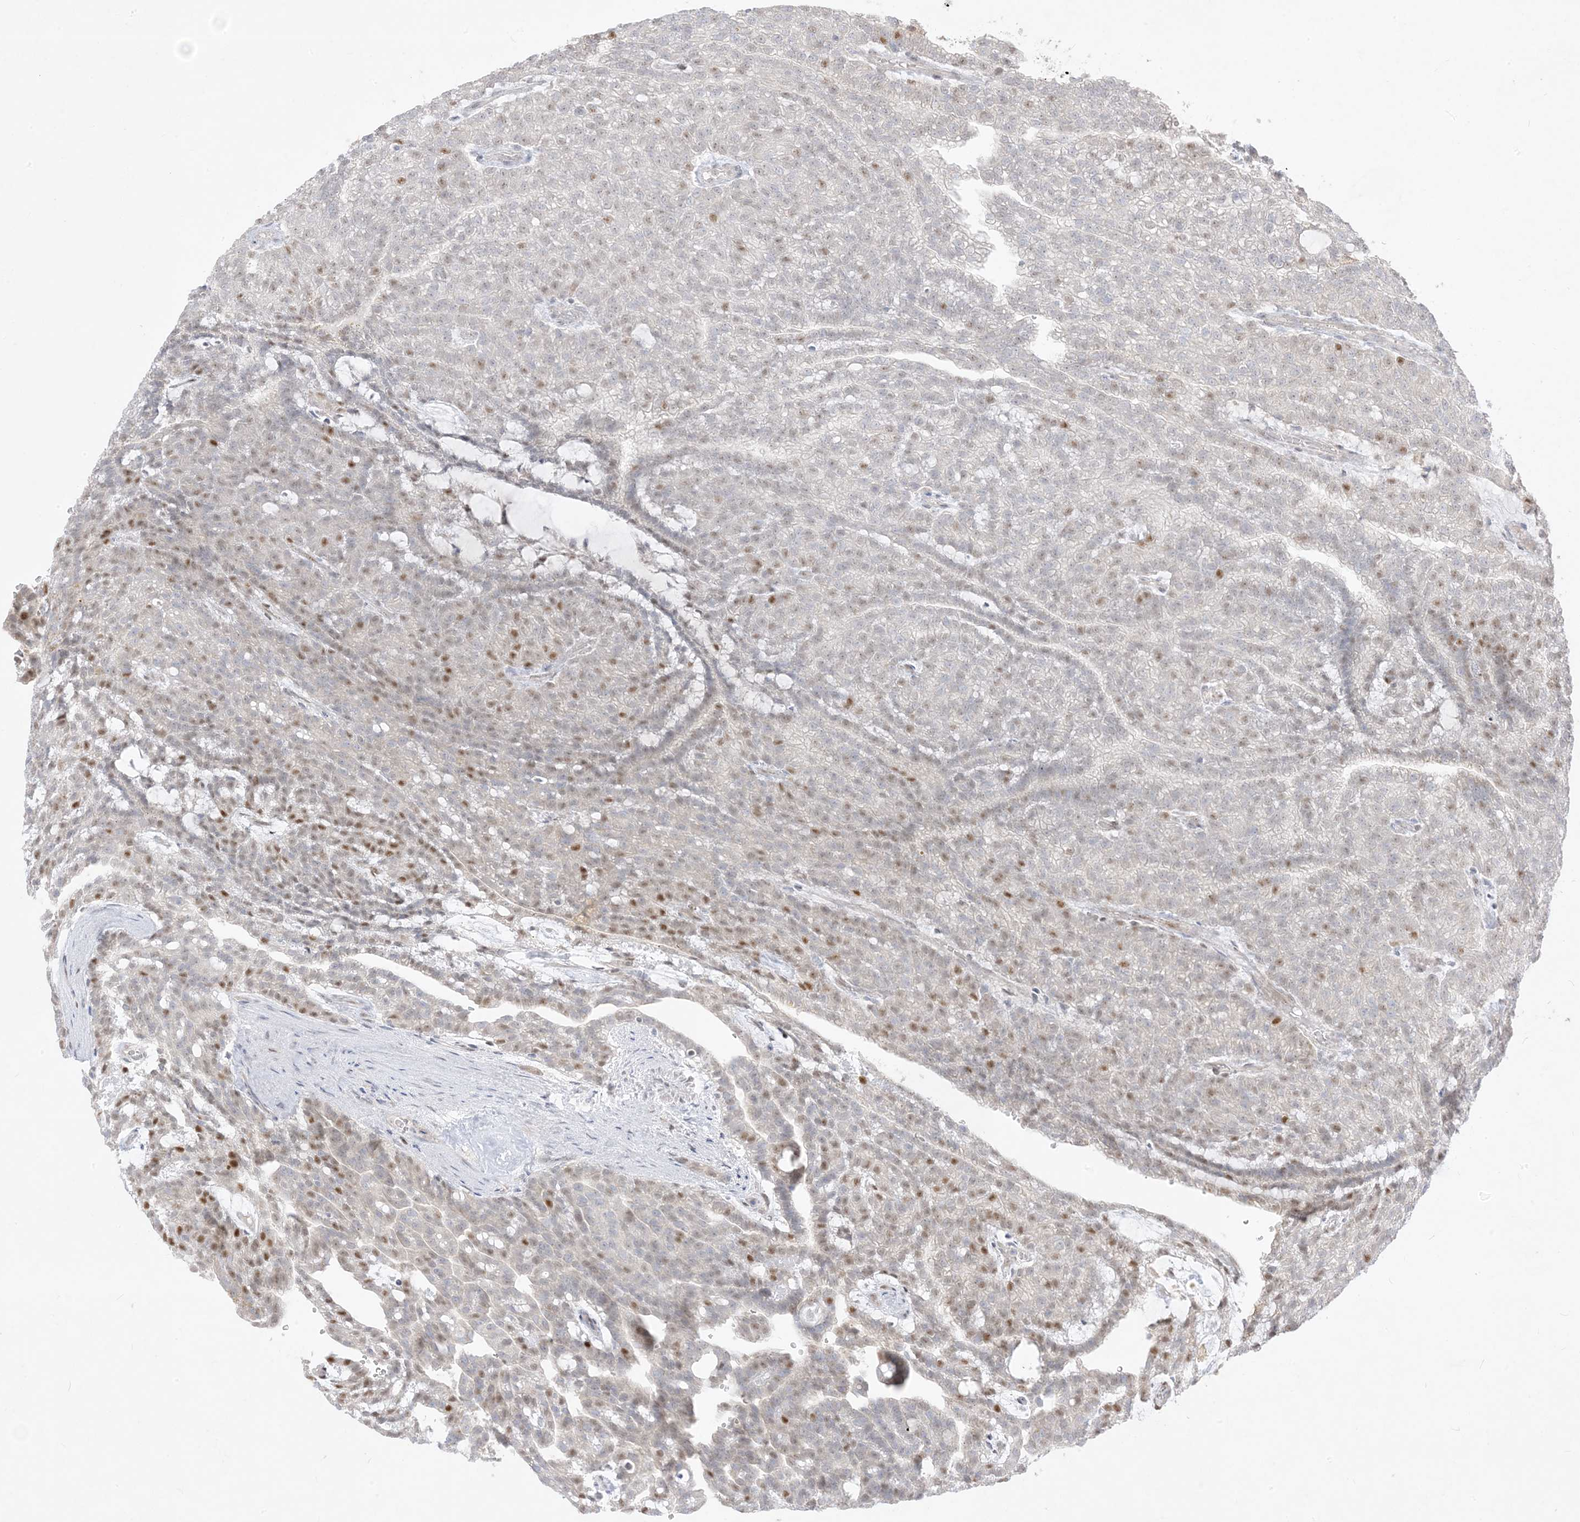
{"staining": {"intensity": "moderate", "quantity": "<25%", "location": "nuclear"}, "tissue": "renal cancer", "cell_type": "Tumor cells", "image_type": "cancer", "snomed": [{"axis": "morphology", "description": "Adenocarcinoma, NOS"}, {"axis": "topography", "description": "Kidney"}], "caption": "Protein staining of adenocarcinoma (renal) tissue exhibits moderate nuclear positivity in approximately <25% of tumor cells. (DAB (3,3'-diaminobenzidine) IHC, brown staining for protein, blue staining for nuclei).", "gene": "BHLHE40", "patient": {"sex": "male", "age": 63}}